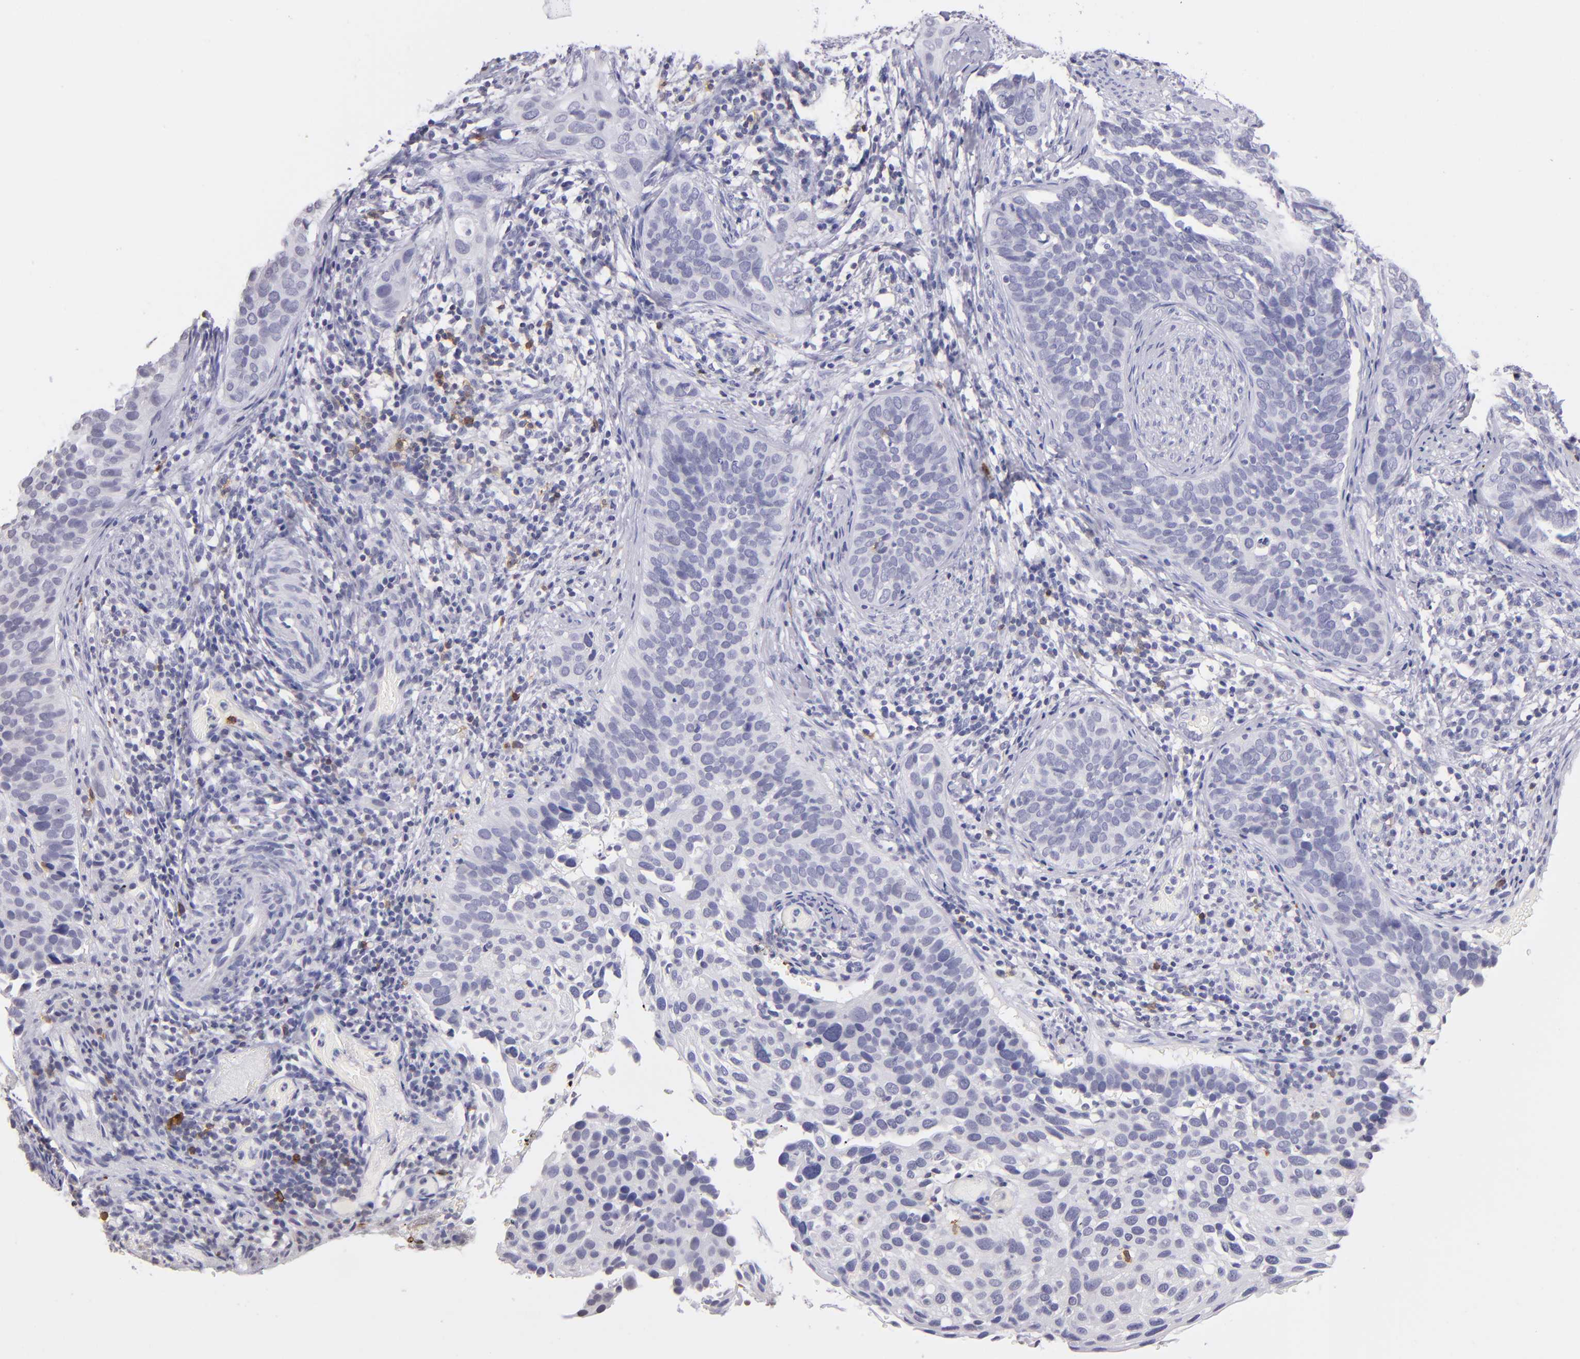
{"staining": {"intensity": "negative", "quantity": "none", "location": "none"}, "tissue": "cervical cancer", "cell_type": "Tumor cells", "image_type": "cancer", "snomed": [{"axis": "morphology", "description": "Squamous cell carcinoma, NOS"}, {"axis": "topography", "description": "Cervix"}], "caption": "High power microscopy histopathology image of an immunohistochemistry (IHC) histopathology image of cervical squamous cell carcinoma, revealing no significant staining in tumor cells. The staining is performed using DAB brown chromogen with nuclei counter-stained in using hematoxylin.", "gene": "IL2RA", "patient": {"sex": "female", "age": 31}}